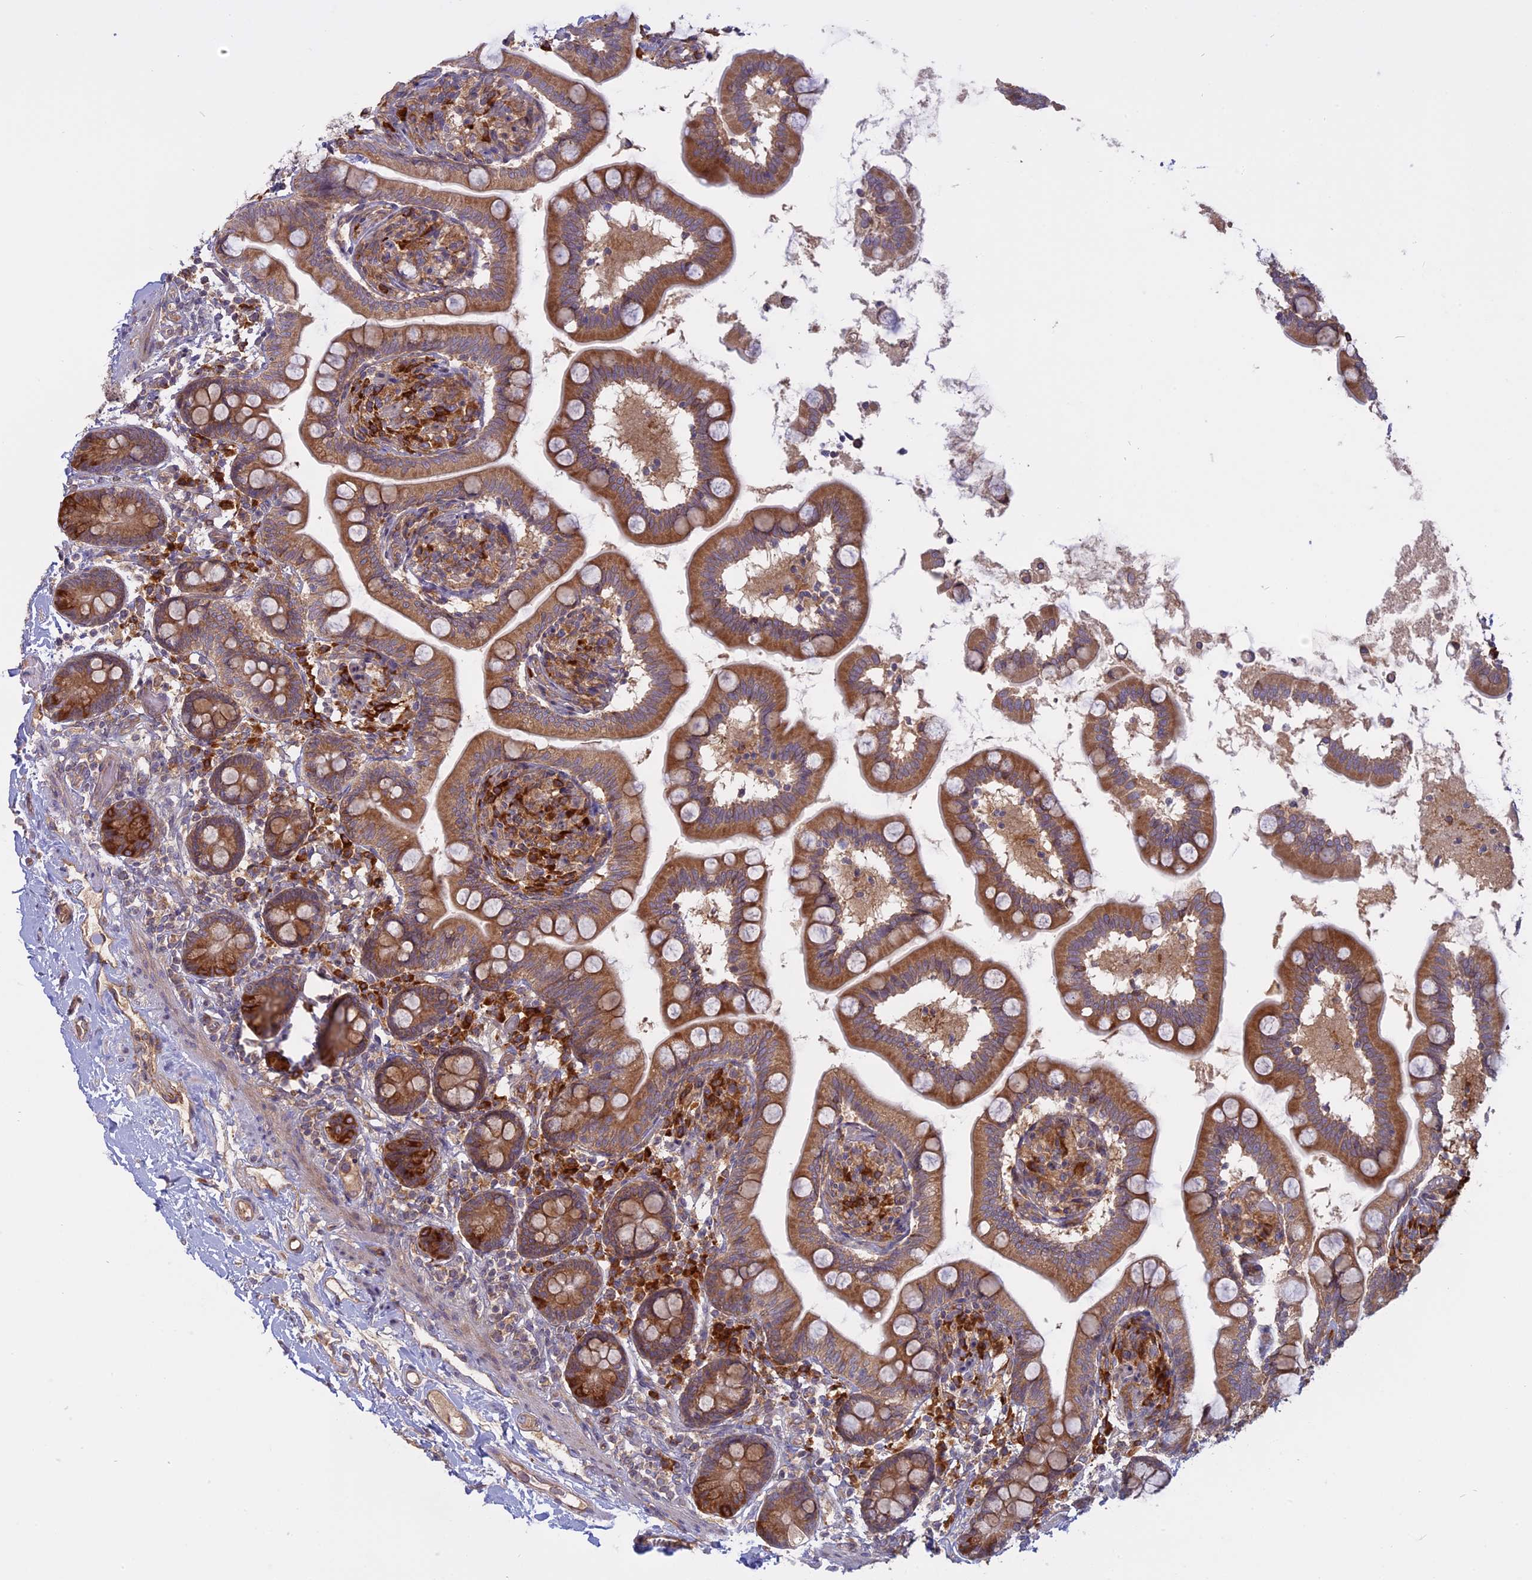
{"staining": {"intensity": "moderate", "quantity": ">75%", "location": "cytoplasmic/membranous"}, "tissue": "small intestine", "cell_type": "Glandular cells", "image_type": "normal", "snomed": [{"axis": "morphology", "description": "Normal tissue, NOS"}, {"axis": "topography", "description": "Small intestine"}], "caption": "Immunohistochemistry (IHC) histopathology image of unremarkable small intestine stained for a protein (brown), which exhibits medium levels of moderate cytoplasmic/membranous staining in approximately >75% of glandular cells.", "gene": "TMEM208", "patient": {"sex": "female", "age": 64}}